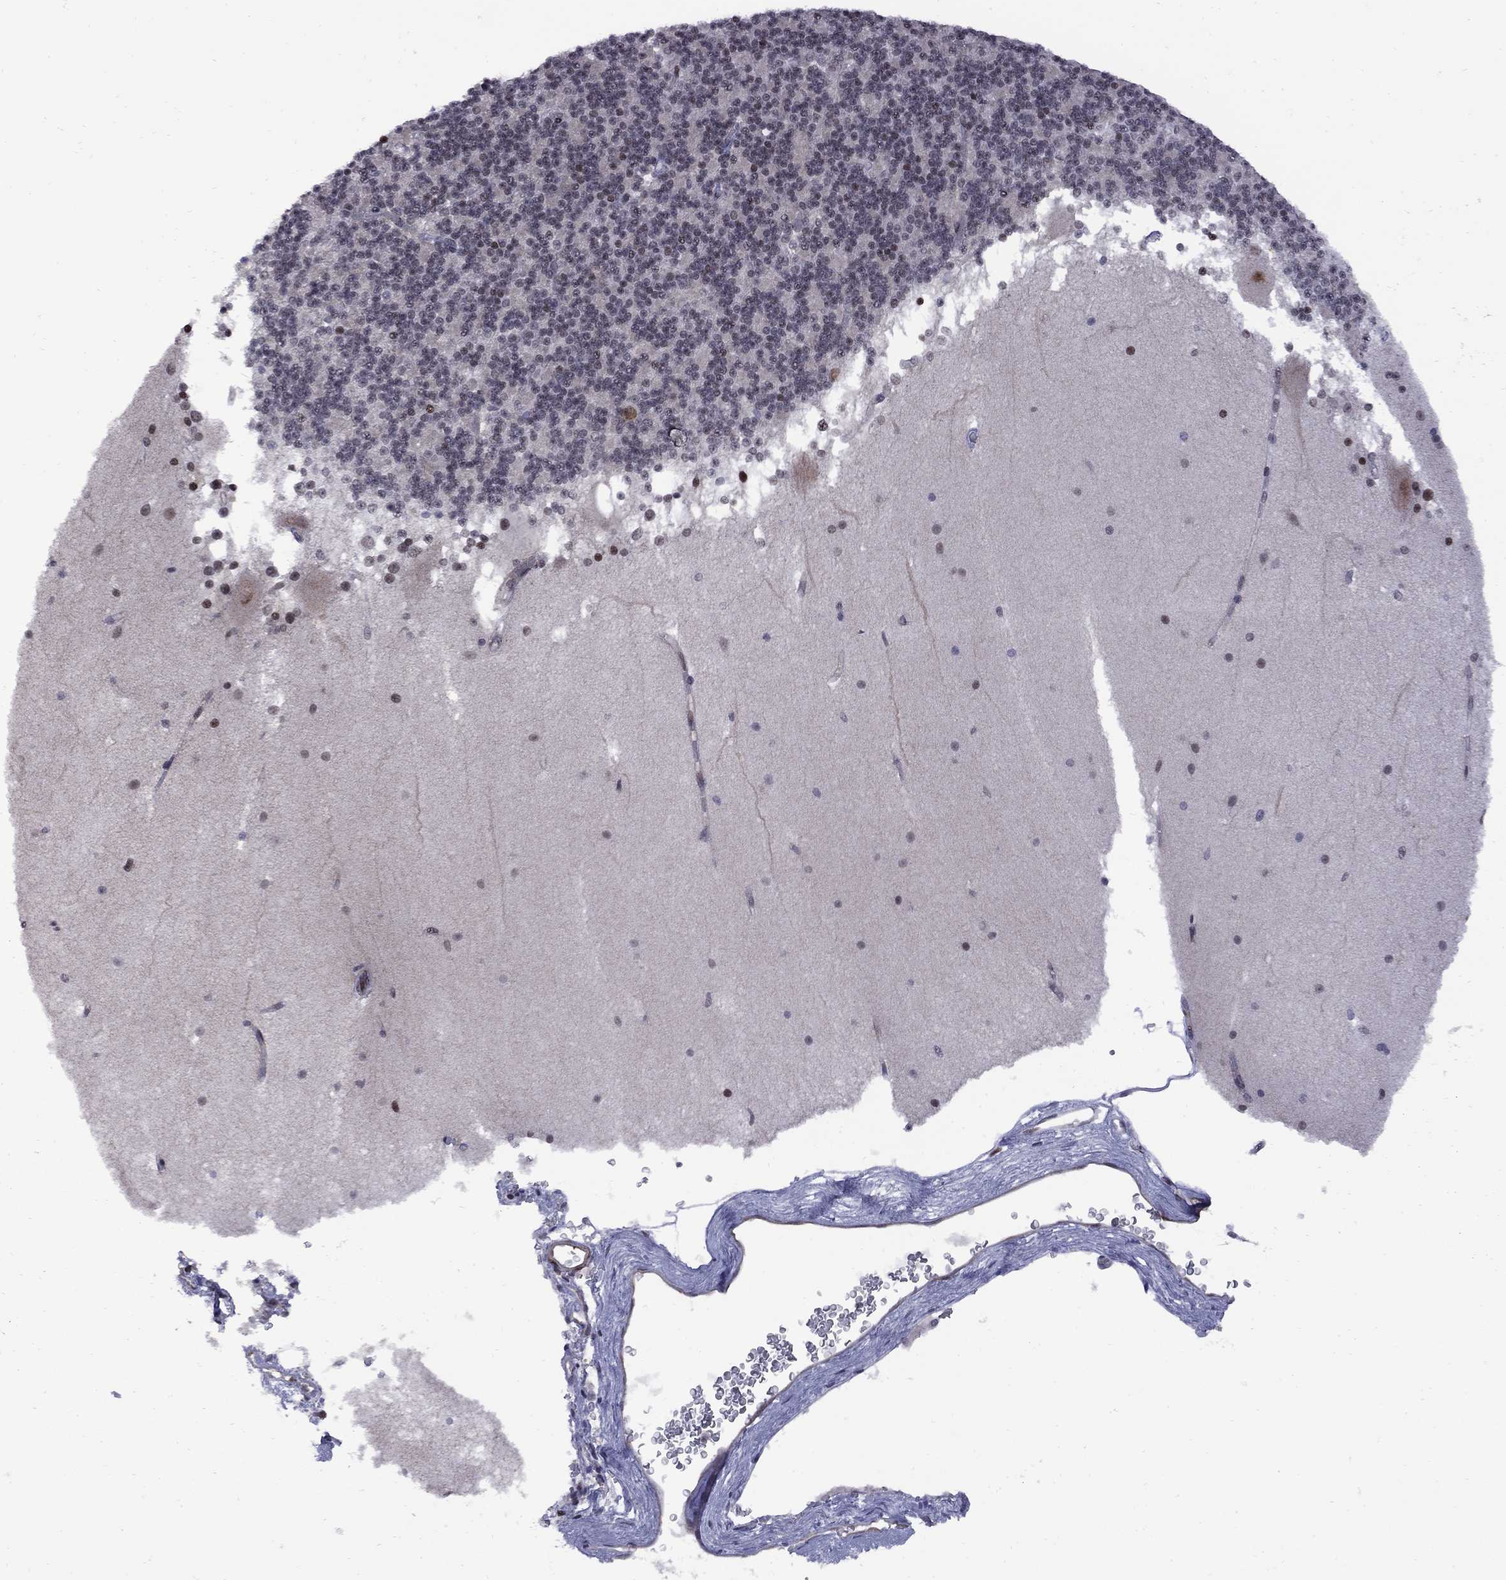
{"staining": {"intensity": "negative", "quantity": "none", "location": "none"}, "tissue": "cerebellum", "cell_type": "Cells in granular layer", "image_type": "normal", "snomed": [{"axis": "morphology", "description": "Normal tissue, NOS"}, {"axis": "topography", "description": "Cerebellum"}], "caption": "Cells in granular layer are negative for protein expression in benign human cerebellum. (DAB (3,3'-diaminobenzidine) immunohistochemistry (IHC) with hematoxylin counter stain).", "gene": "BRF1", "patient": {"sex": "female", "age": 19}}